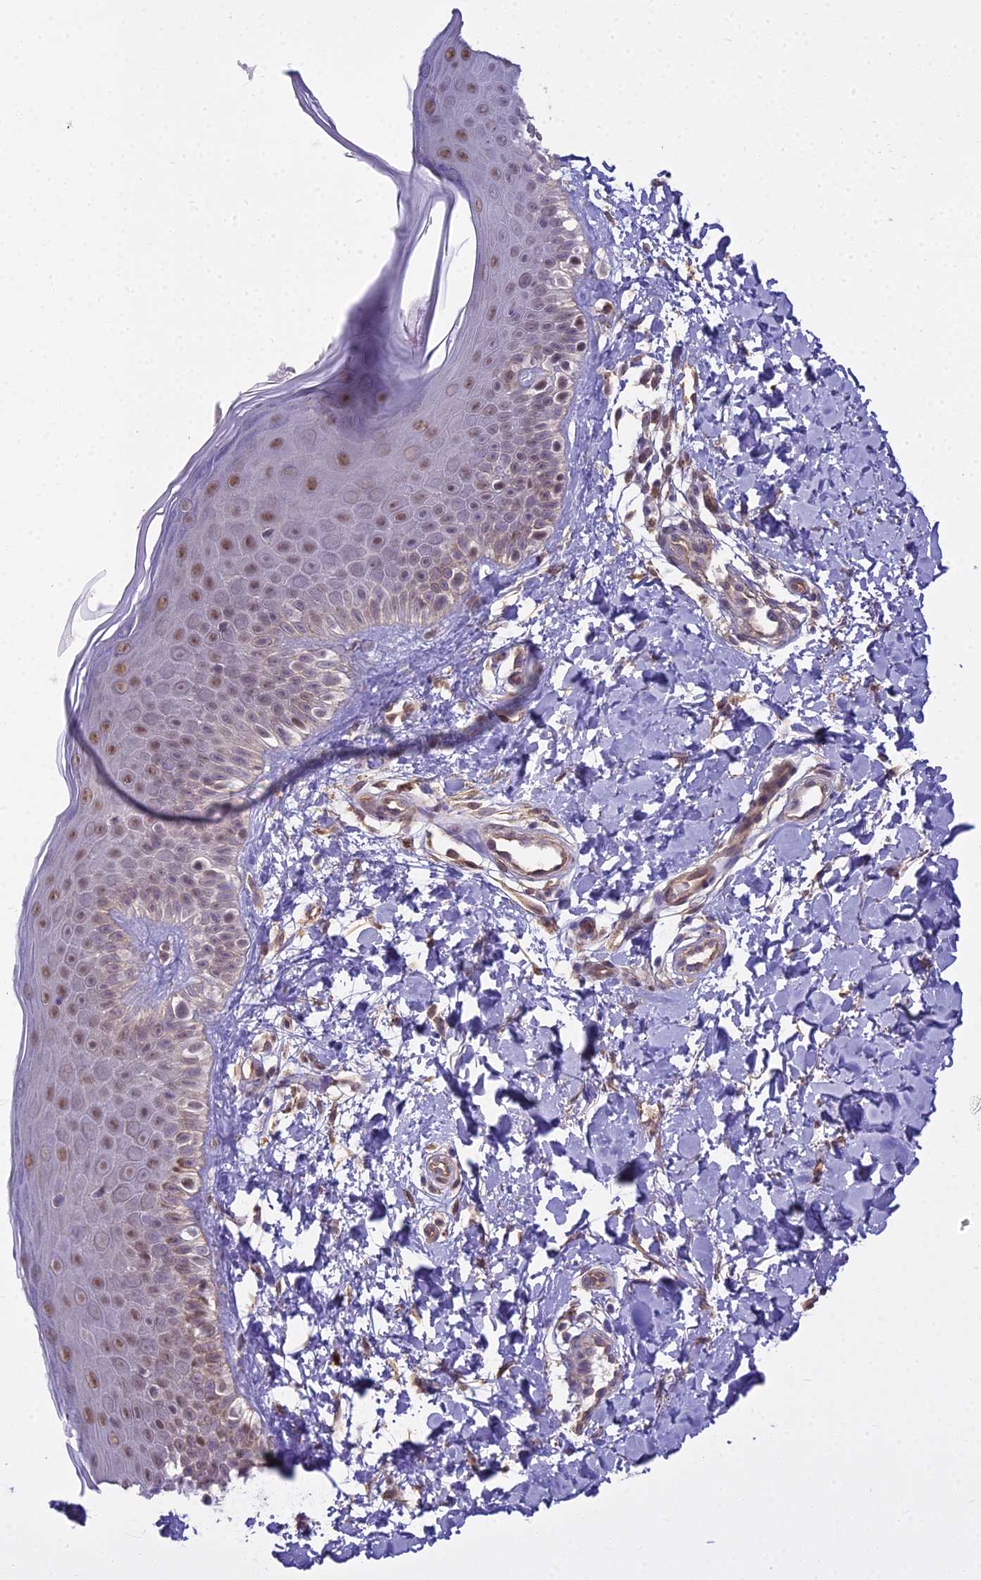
{"staining": {"intensity": "weak", "quantity": ">75%", "location": "cytoplasmic/membranous,nuclear"}, "tissue": "skin", "cell_type": "Fibroblasts", "image_type": "normal", "snomed": [{"axis": "morphology", "description": "Normal tissue, NOS"}, {"axis": "topography", "description": "Skin"}], "caption": "DAB (3,3'-diaminobenzidine) immunohistochemical staining of normal human skin reveals weak cytoplasmic/membranous,nuclear protein expression in approximately >75% of fibroblasts.", "gene": "BLNK", "patient": {"sex": "male", "age": 52}}